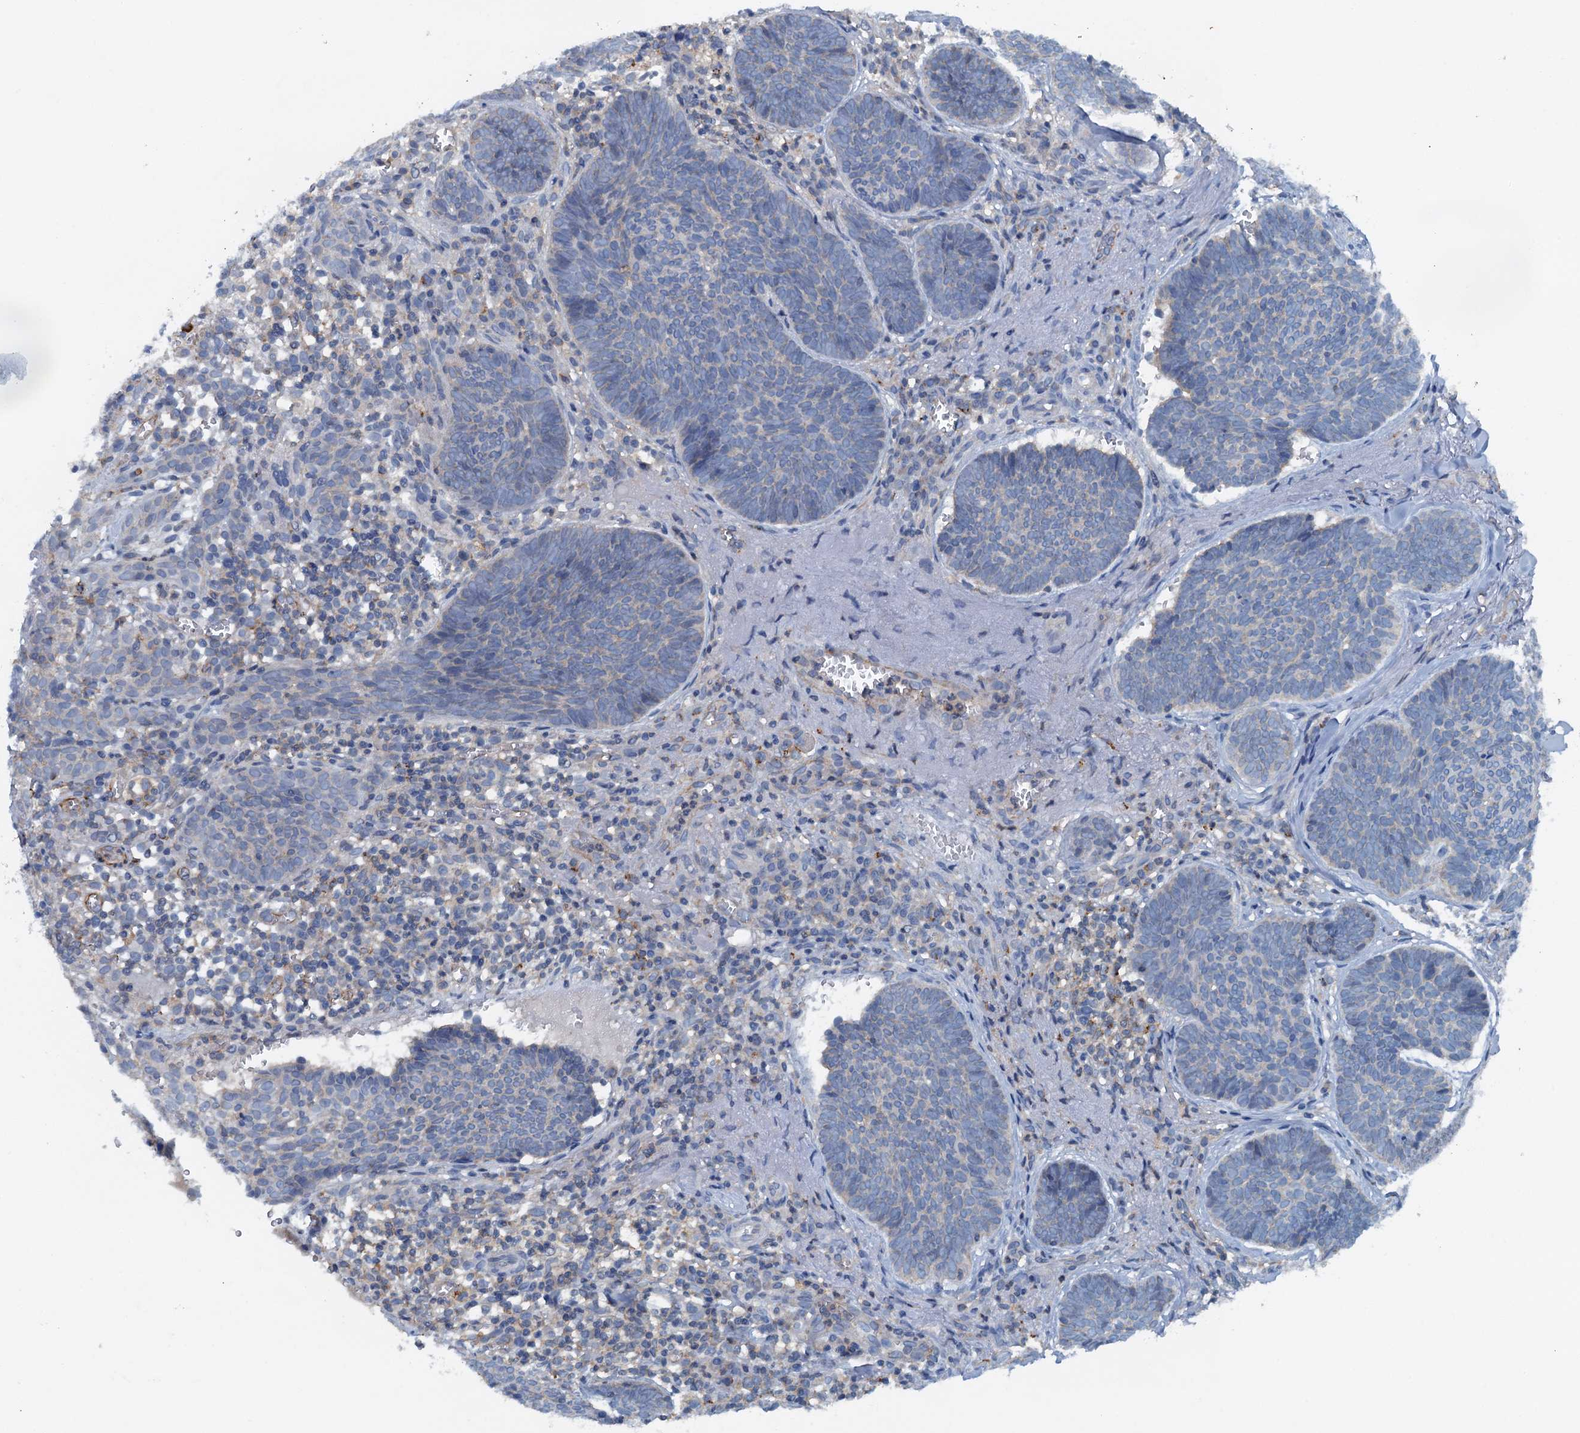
{"staining": {"intensity": "negative", "quantity": "none", "location": "none"}, "tissue": "skin cancer", "cell_type": "Tumor cells", "image_type": "cancer", "snomed": [{"axis": "morphology", "description": "Basal cell carcinoma"}, {"axis": "topography", "description": "Skin"}], "caption": "This is an immunohistochemistry photomicrograph of human skin cancer (basal cell carcinoma). There is no staining in tumor cells.", "gene": "THAP10", "patient": {"sex": "female", "age": 74}}